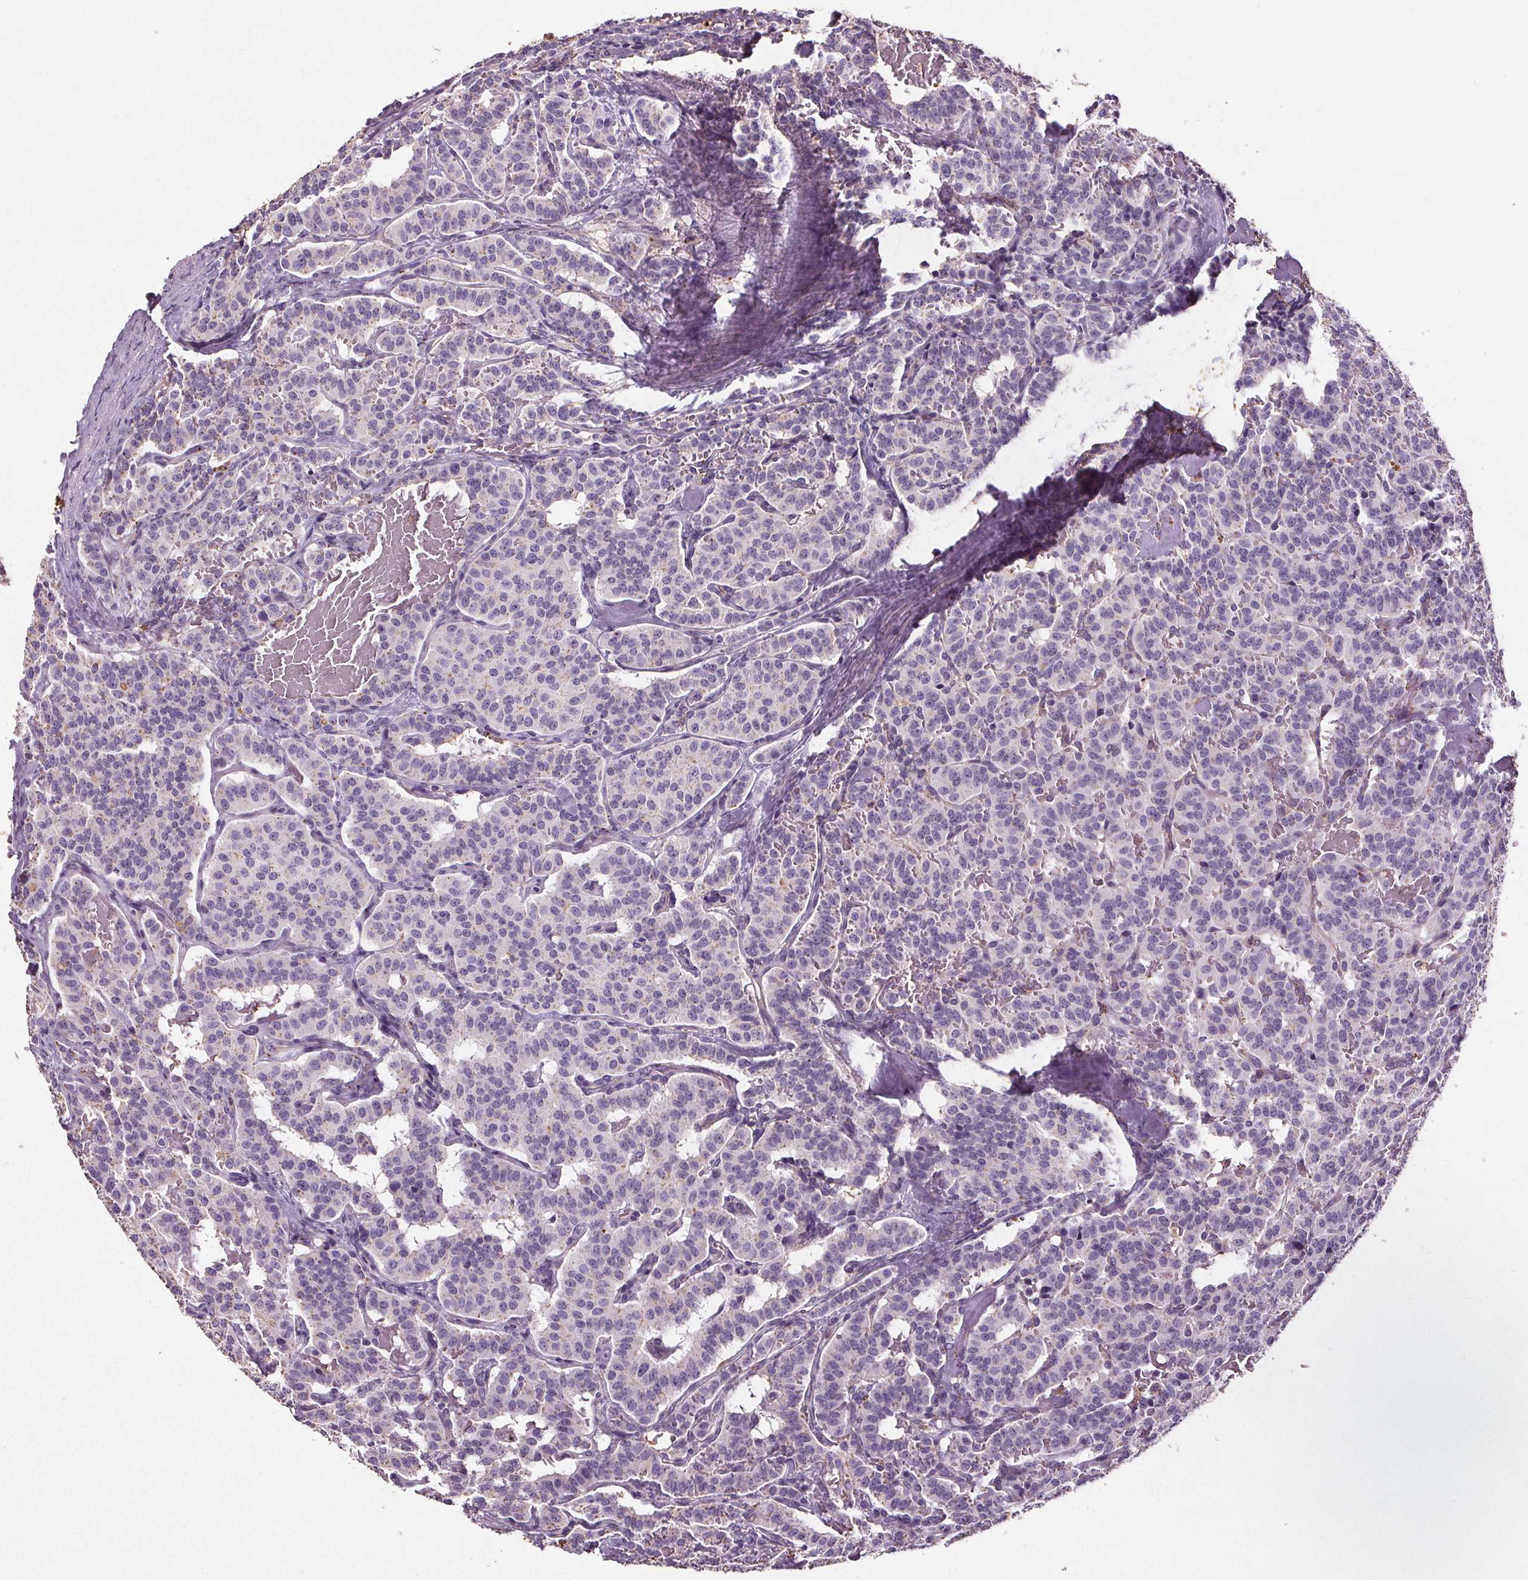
{"staining": {"intensity": "negative", "quantity": "none", "location": "none"}, "tissue": "carcinoid", "cell_type": "Tumor cells", "image_type": "cancer", "snomed": [{"axis": "morphology", "description": "Carcinoid, malignant, NOS"}, {"axis": "topography", "description": "Lung"}], "caption": "Immunohistochemistry (IHC) histopathology image of carcinoid (malignant) stained for a protein (brown), which exhibits no expression in tumor cells.", "gene": "C19orf84", "patient": {"sex": "female", "age": 46}}